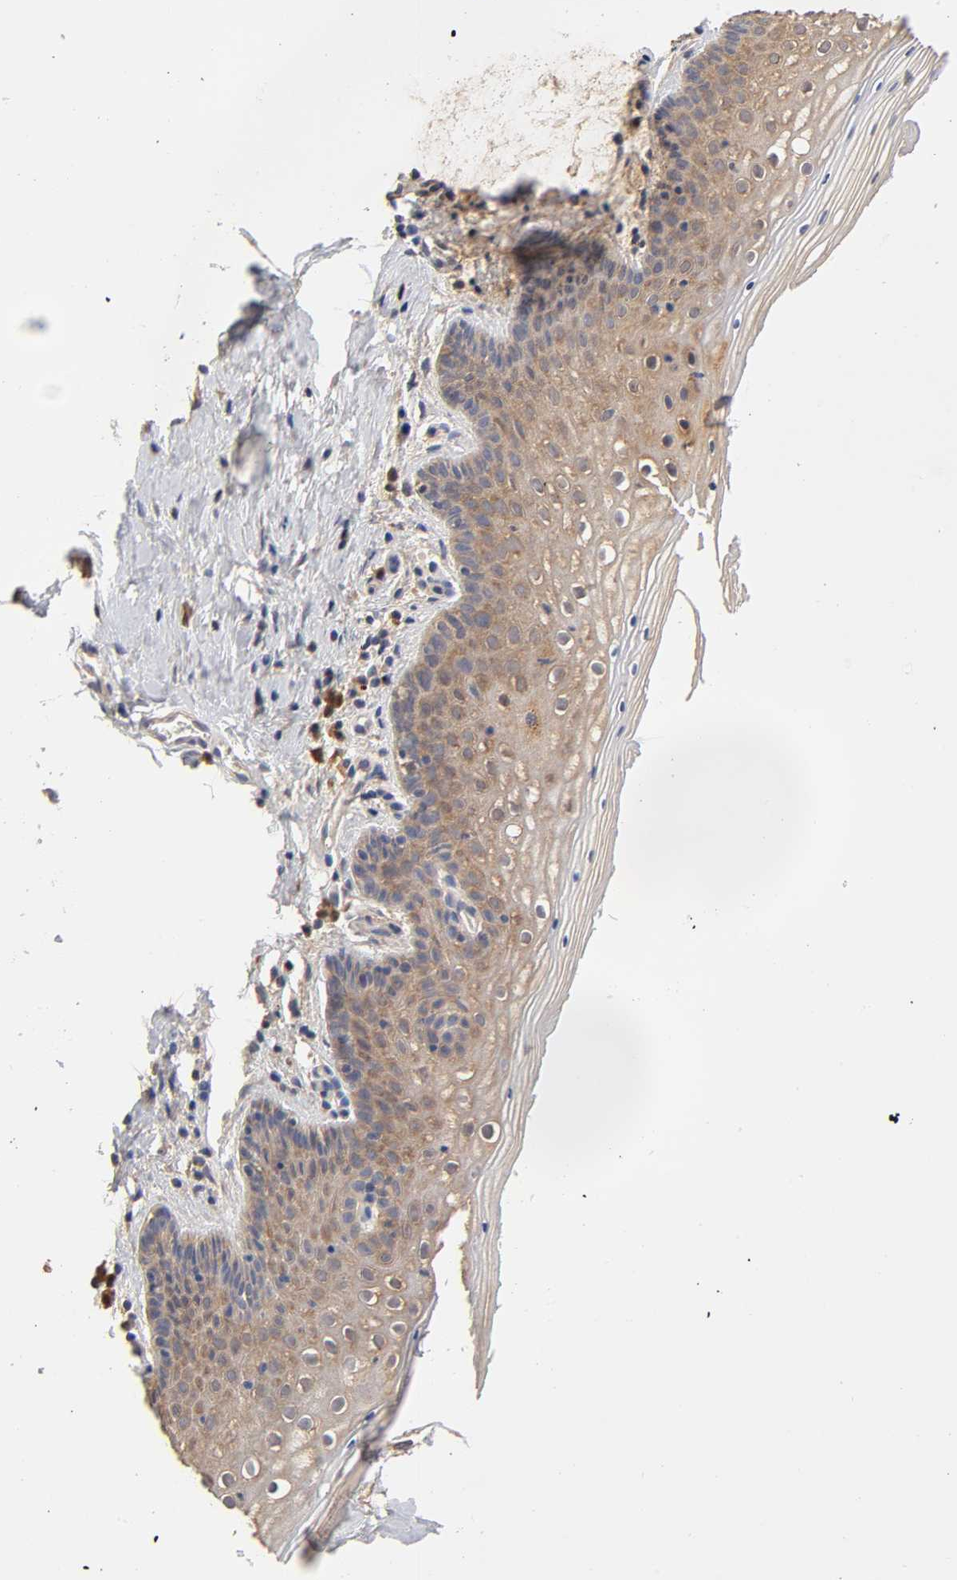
{"staining": {"intensity": "moderate", "quantity": ">75%", "location": "cytoplasmic/membranous"}, "tissue": "vagina", "cell_type": "Squamous epithelial cells", "image_type": "normal", "snomed": [{"axis": "morphology", "description": "Normal tissue, NOS"}, {"axis": "topography", "description": "Vagina"}], "caption": "A high-resolution photomicrograph shows IHC staining of unremarkable vagina, which reveals moderate cytoplasmic/membranous expression in approximately >75% of squamous epithelial cells.", "gene": "RPS29", "patient": {"sex": "female", "age": 46}}